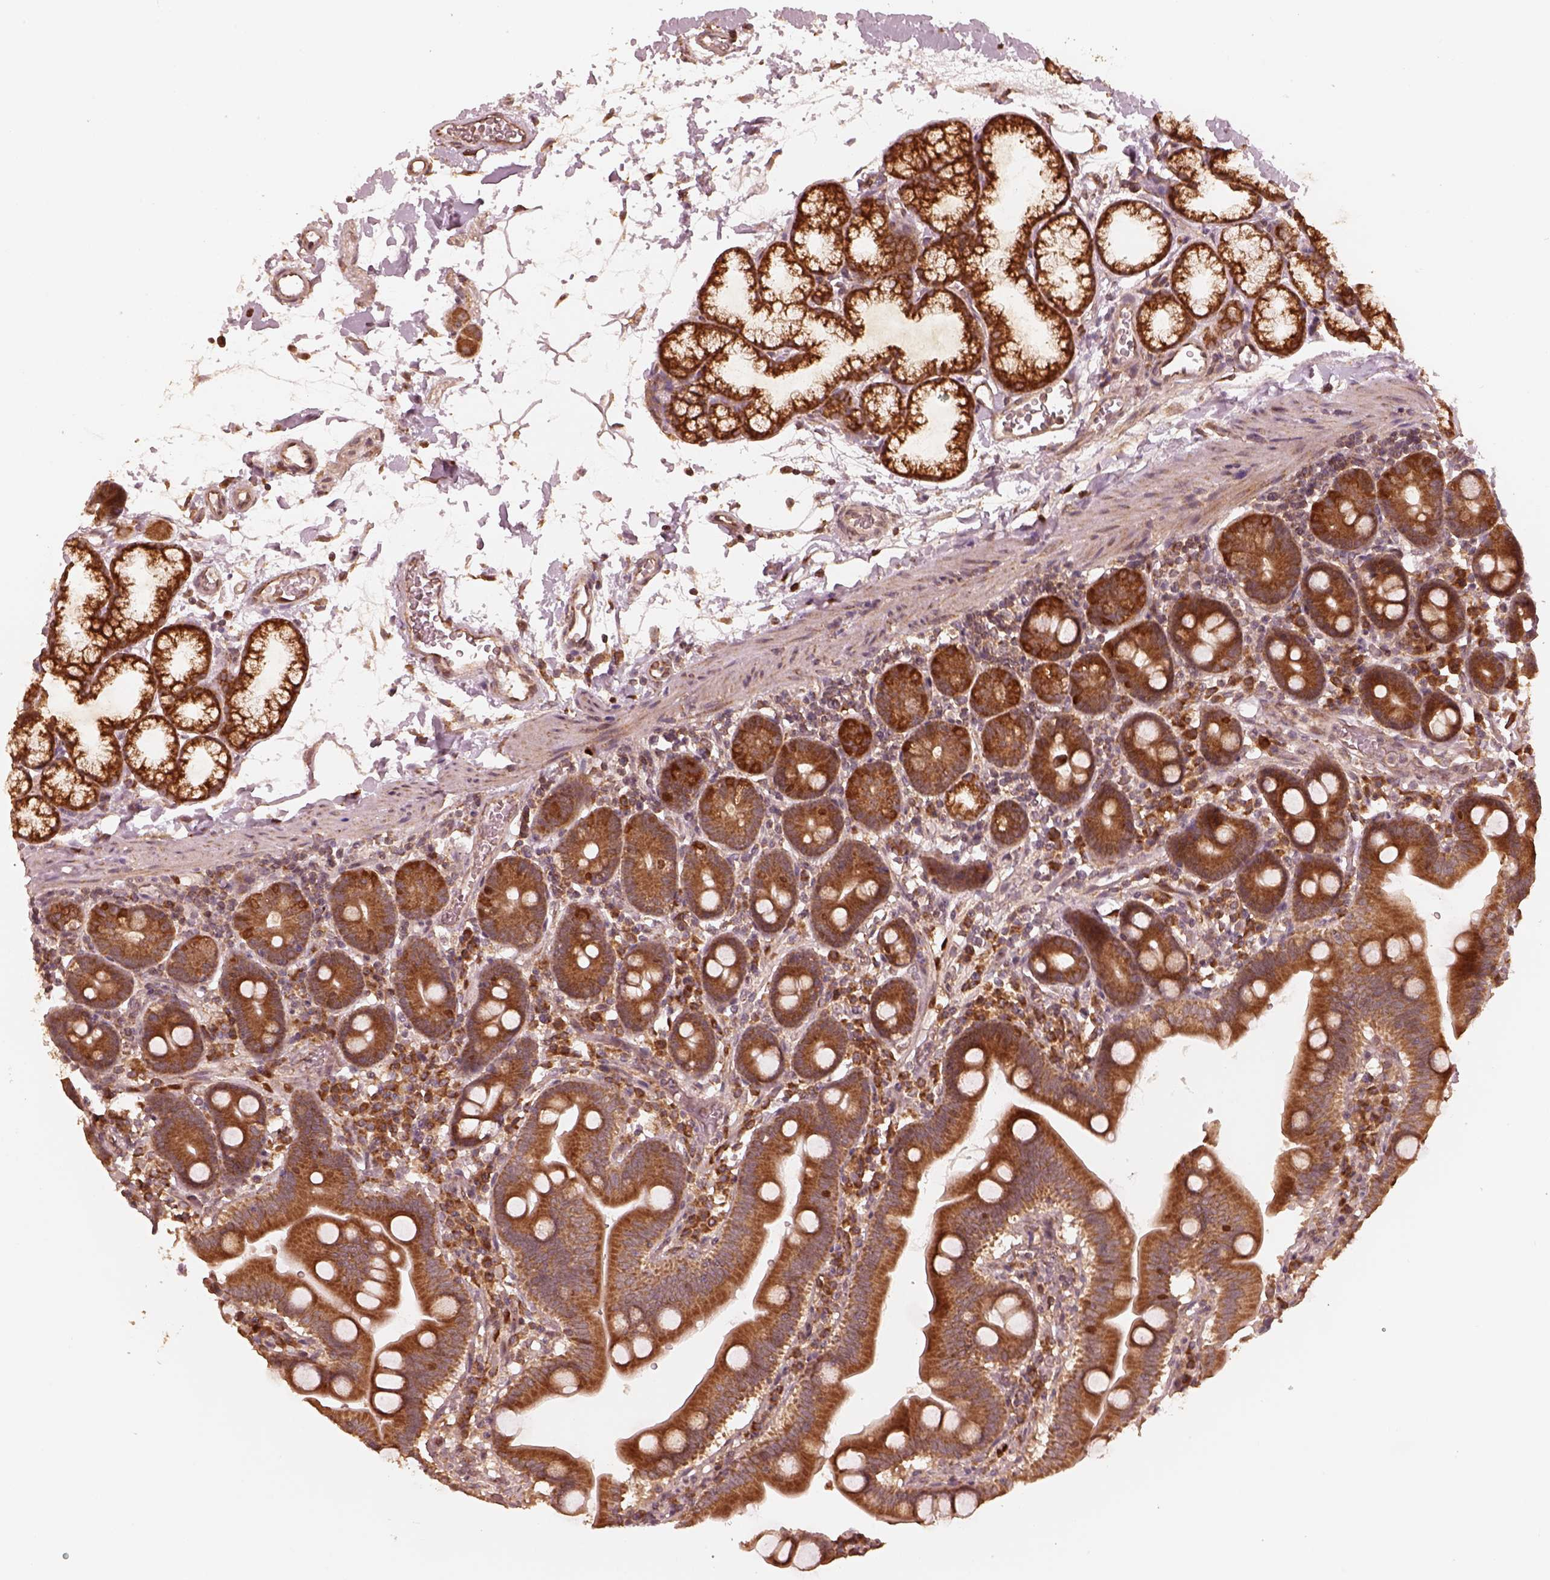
{"staining": {"intensity": "strong", "quantity": ">75%", "location": "cytoplasmic/membranous"}, "tissue": "duodenum", "cell_type": "Glandular cells", "image_type": "normal", "snomed": [{"axis": "morphology", "description": "Normal tissue, NOS"}, {"axis": "topography", "description": "Pancreas"}, {"axis": "topography", "description": "Duodenum"}], "caption": "Benign duodenum was stained to show a protein in brown. There is high levels of strong cytoplasmic/membranous expression in approximately >75% of glandular cells.", "gene": "DNAJC25", "patient": {"sex": "male", "age": 59}}